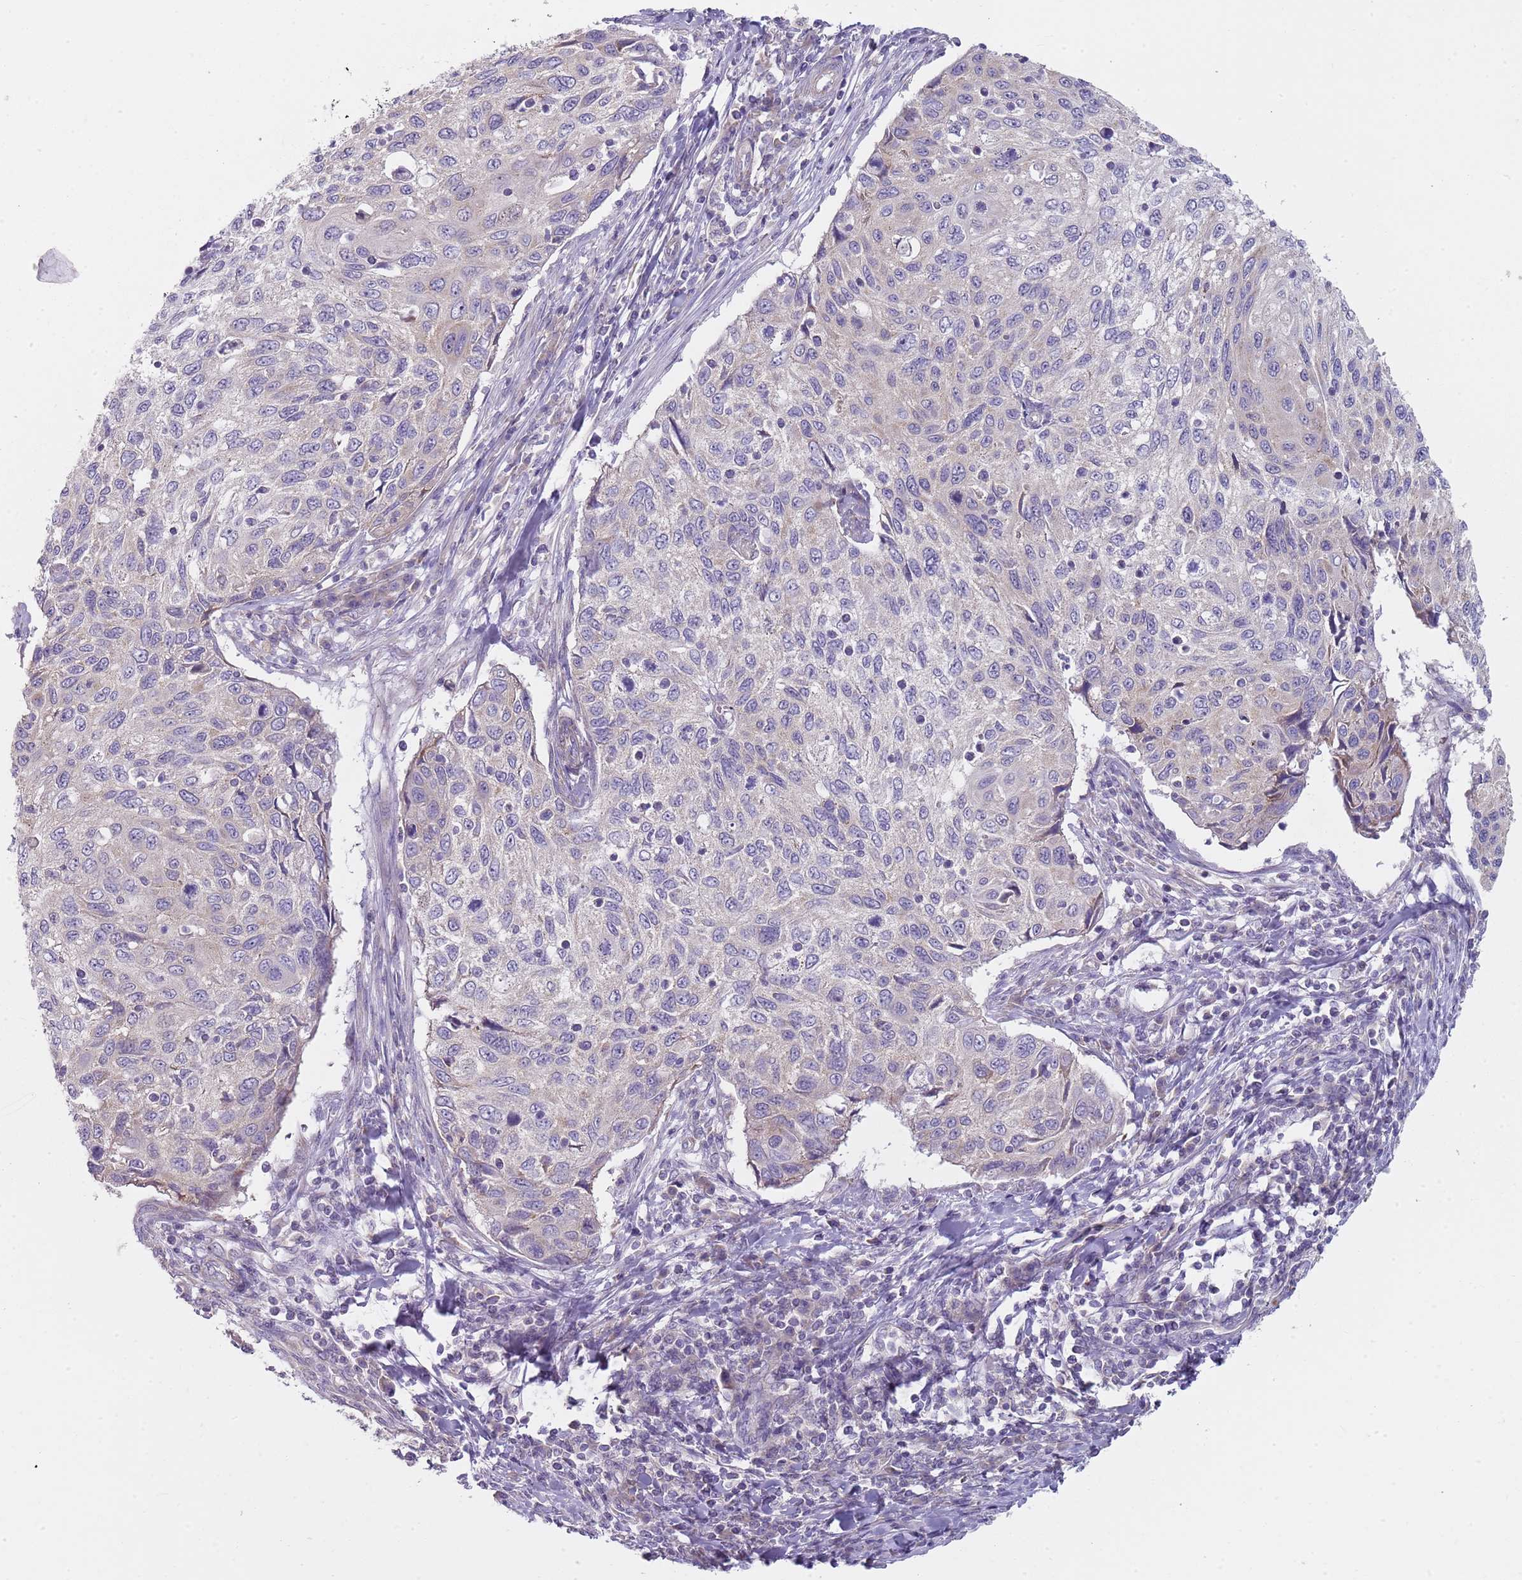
{"staining": {"intensity": "negative", "quantity": "none", "location": "none"}, "tissue": "cervical cancer", "cell_type": "Tumor cells", "image_type": "cancer", "snomed": [{"axis": "morphology", "description": "Squamous cell carcinoma, NOS"}, {"axis": "topography", "description": "Cervix"}], "caption": "A micrograph of human cervical squamous cell carcinoma is negative for staining in tumor cells.", "gene": "SLC26A6", "patient": {"sex": "female", "age": 70}}